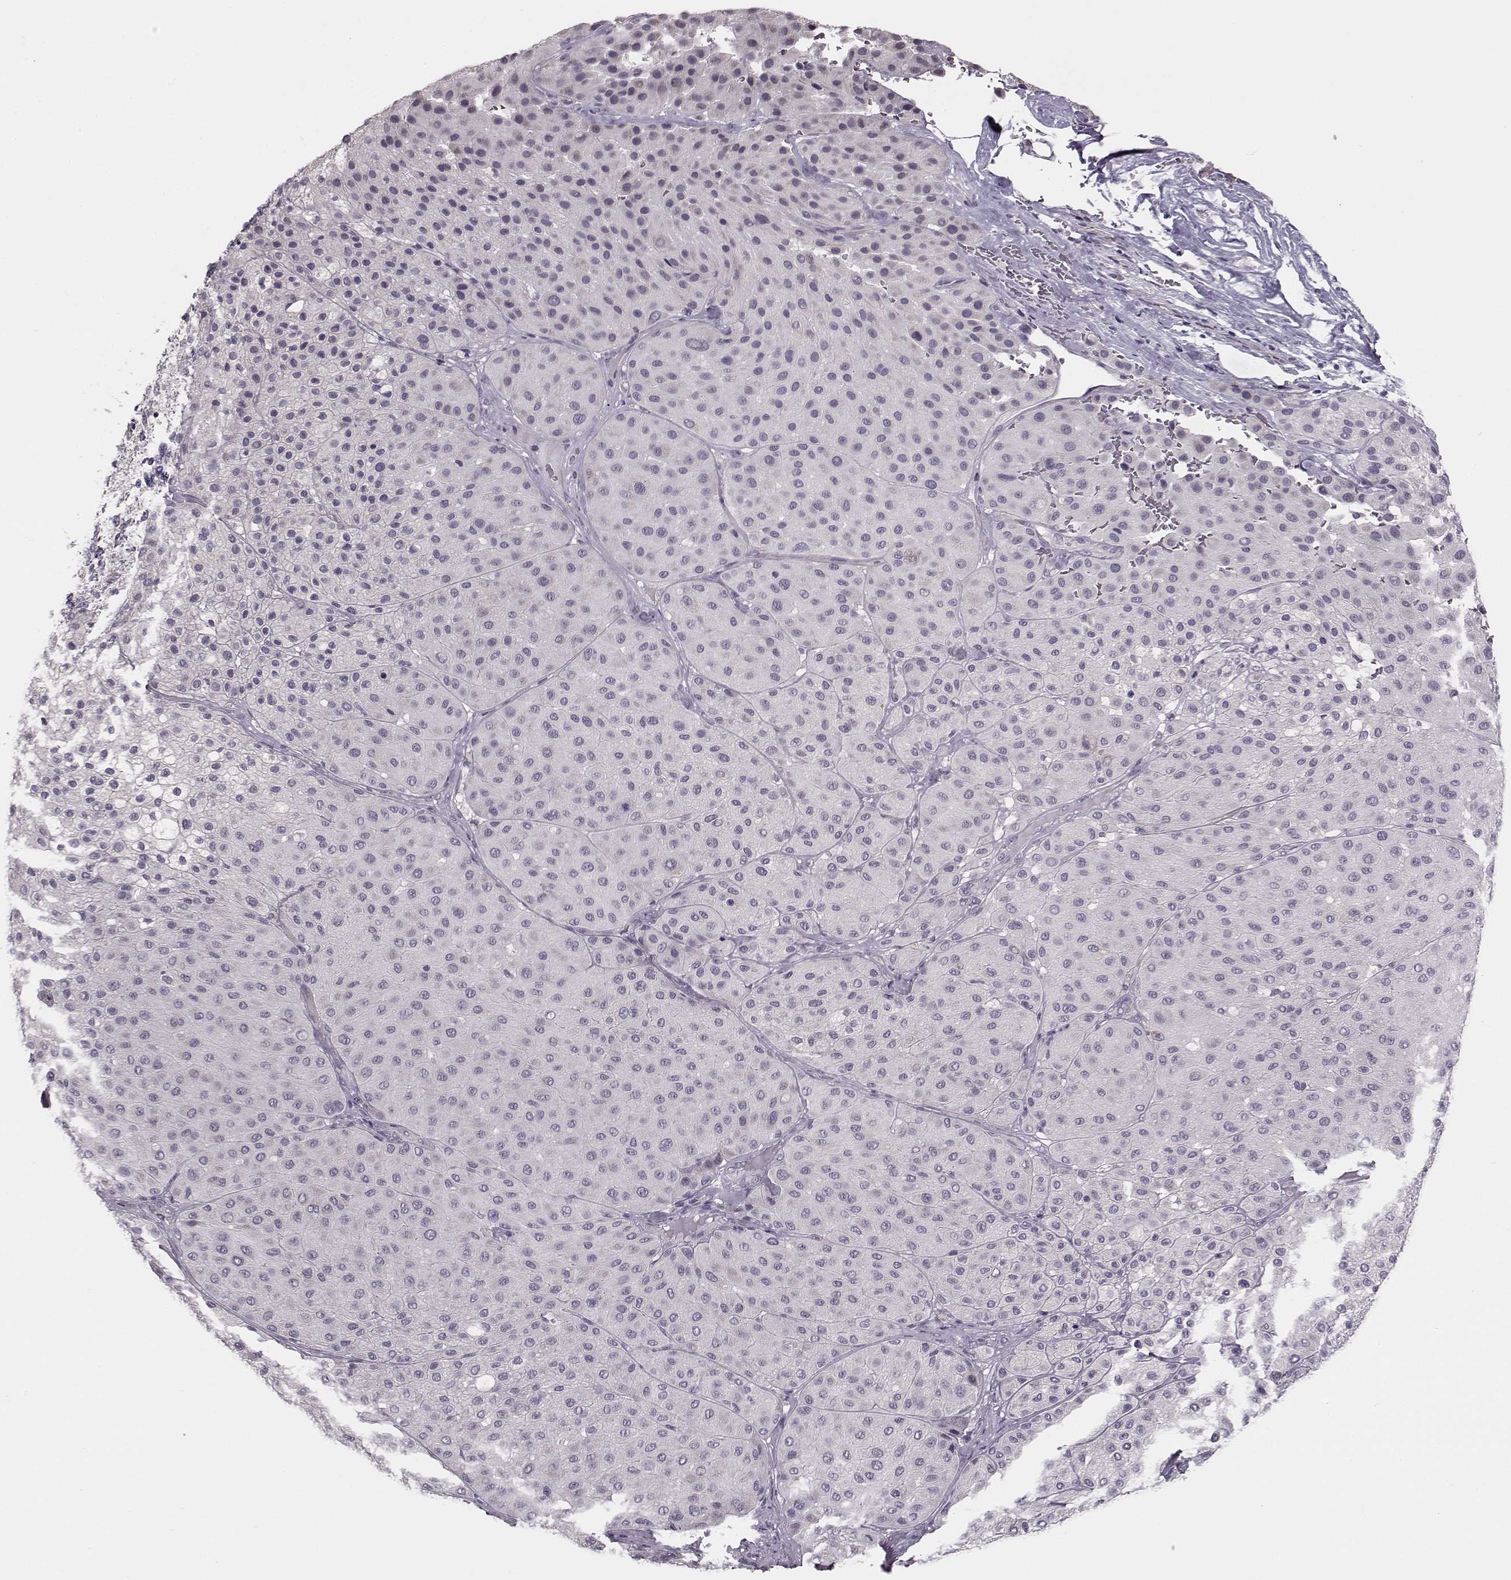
{"staining": {"intensity": "negative", "quantity": "none", "location": "none"}, "tissue": "melanoma", "cell_type": "Tumor cells", "image_type": "cancer", "snomed": [{"axis": "morphology", "description": "Malignant melanoma, Metastatic site"}, {"axis": "topography", "description": "Smooth muscle"}], "caption": "Tumor cells show no significant positivity in malignant melanoma (metastatic site).", "gene": "MAP6D1", "patient": {"sex": "male", "age": 41}}